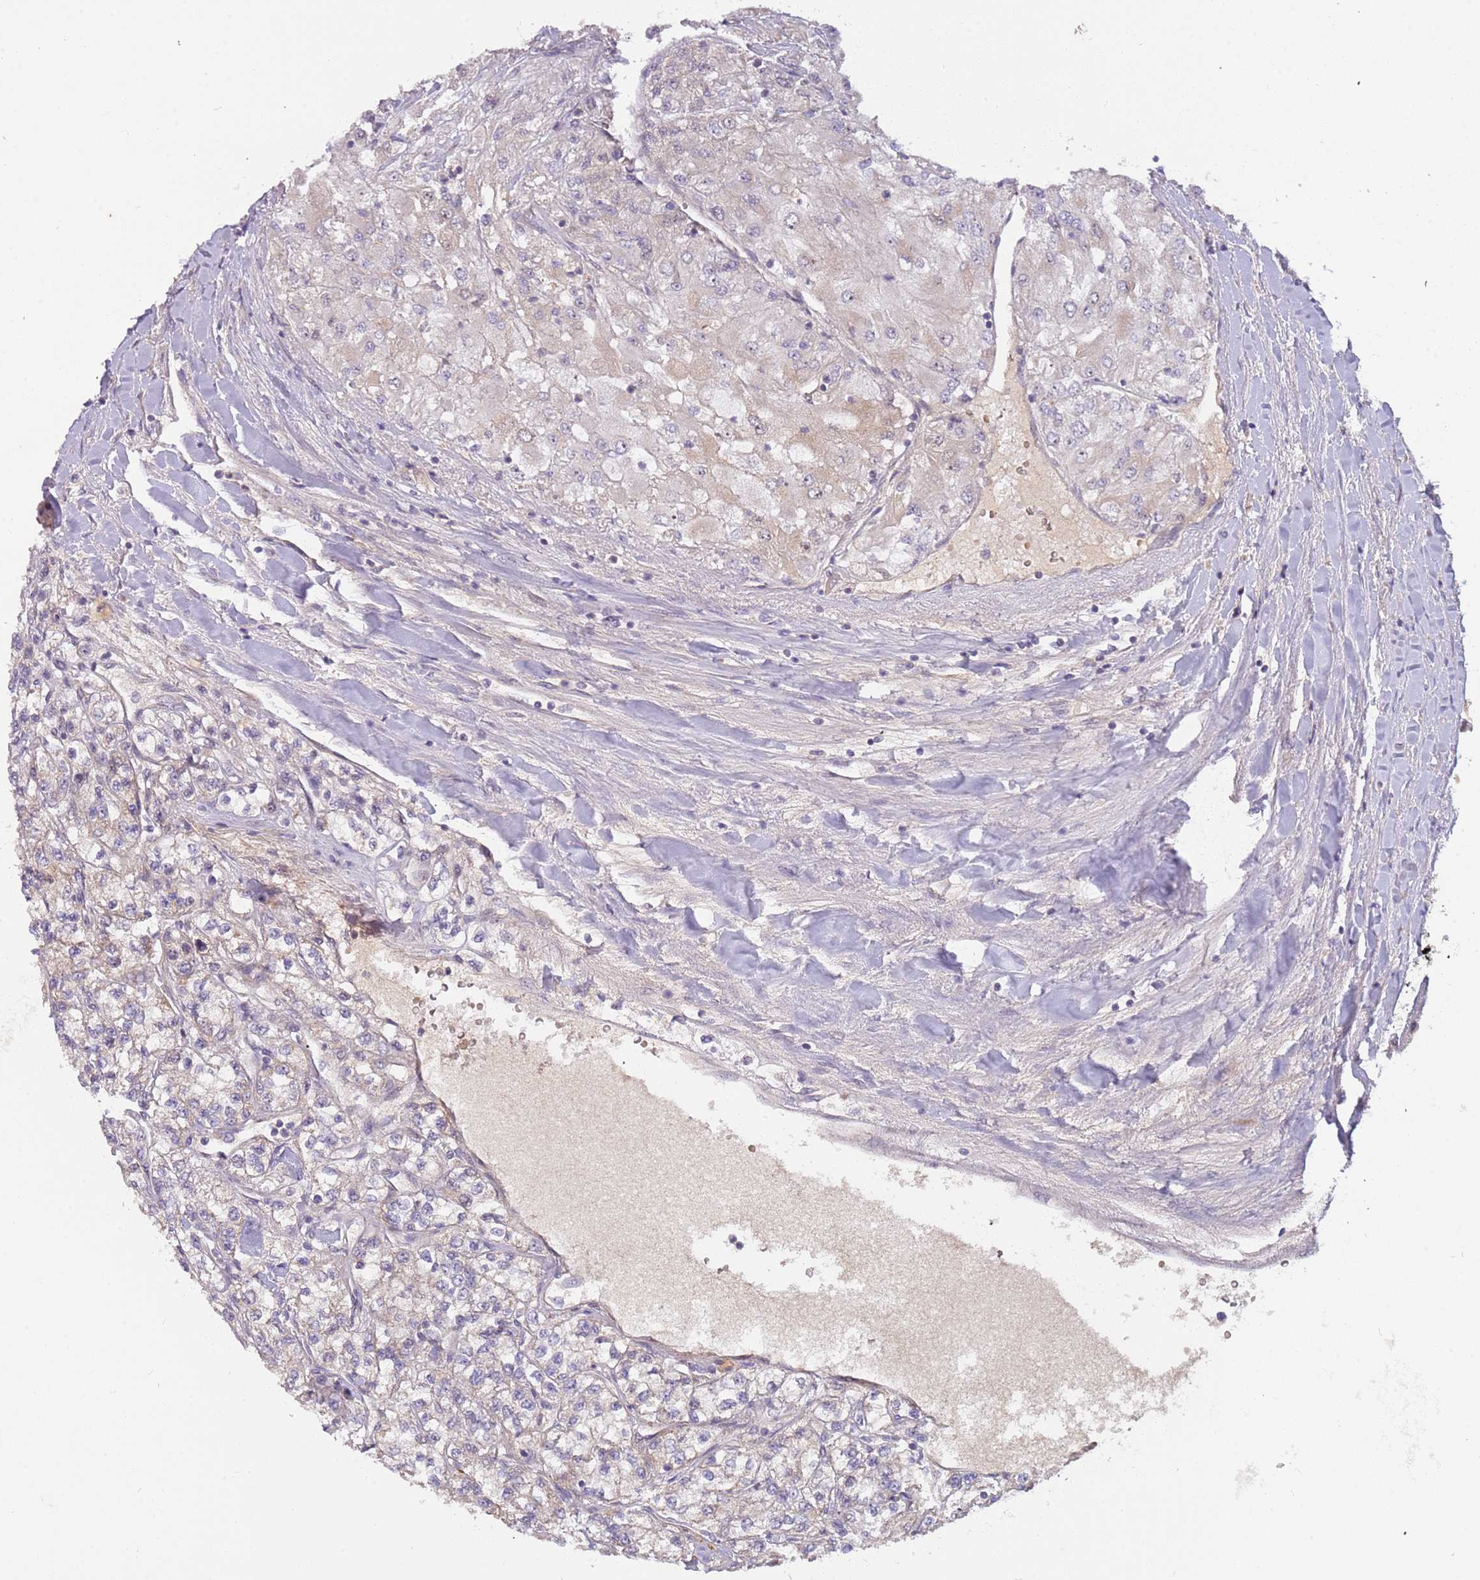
{"staining": {"intensity": "negative", "quantity": "none", "location": "none"}, "tissue": "renal cancer", "cell_type": "Tumor cells", "image_type": "cancer", "snomed": [{"axis": "morphology", "description": "Adenocarcinoma, NOS"}, {"axis": "topography", "description": "Kidney"}], "caption": "An immunohistochemistry micrograph of renal cancer (adenocarcinoma) is shown. There is no staining in tumor cells of renal cancer (adenocarcinoma). Brightfield microscopy of immunohistochemistry stained with DAB (brown) and hematoxylin (blue), captured at high magnification.", "gene": "TRAPPC6B", "patient": {"sex": "male", "age": 80}}